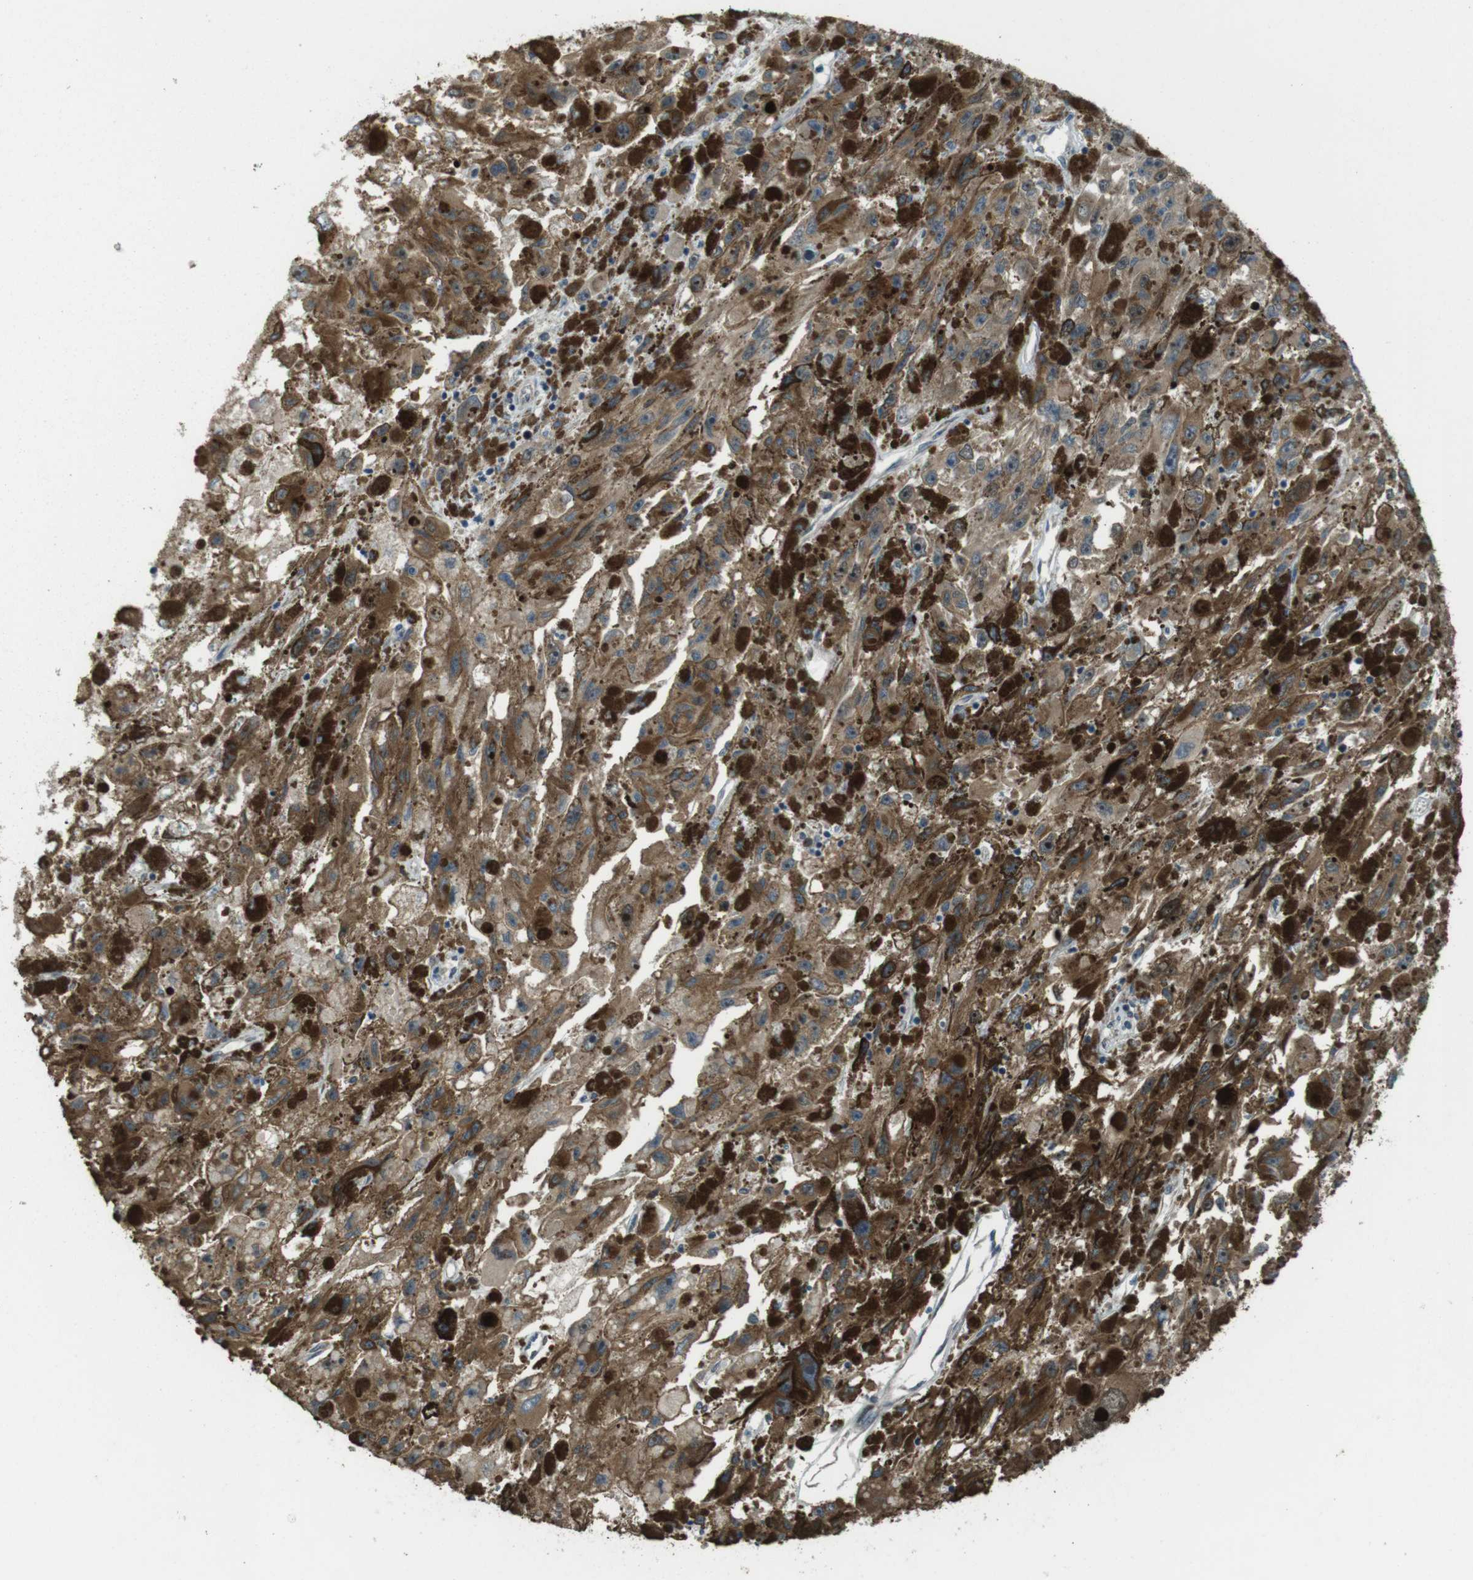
{"staining": {"intensity": "strong", "quantity": ">75%", "location": "cytoplasmic/membranous"}, "tissue": "melanoma", "cell_type": "Tumor cells", "image_type": "cancer", "snomed": [{"axis": "morphology", "description": "Malignant melanoma, NOS"}, {"axis": "topography", "description": "Skin"}], "caption": "Protein expression by IHC demonstrates strong cytoplasmic/membranous staining in about >75% of tumor cells in melanoma.", "gene": "ZNF330", "patient": {"sex": "female", "age": 104}}